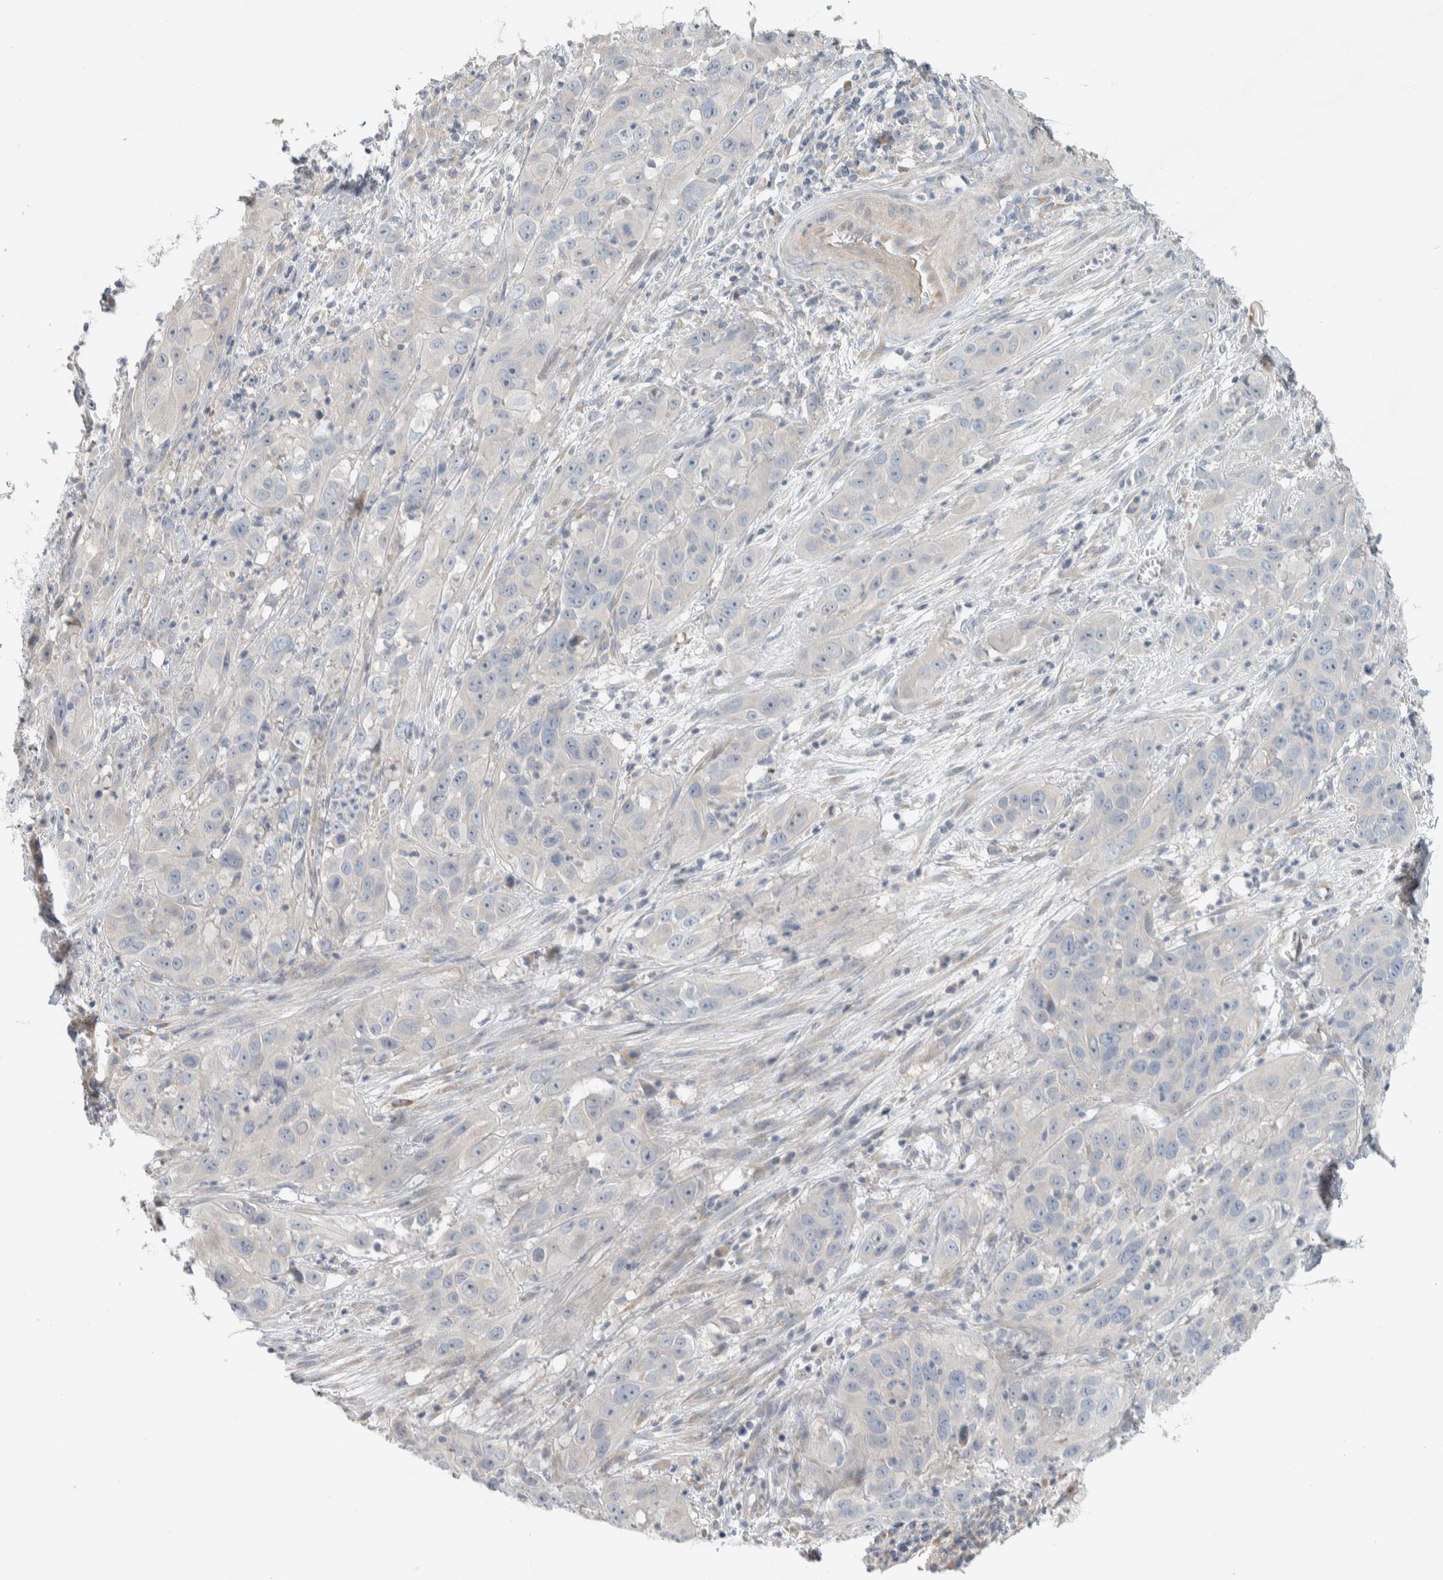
{"staining": {"intensity": "negative", "quantity": "none", "location": "none"}, "tissue": "cervical cancer", "cell_type": "Tumor cells", "image_type": "cancer", "snomed": [{"axis": "morphology", "description": "Squamous cell carcinoma, NOS"}, {"axis": "topography", "description": "Cervix"}], "caption": "Image shows no protein expression in tumor cells of cervical cancer tissue.", "gene": "HGS", "patient": {"sex": "female", "age": 32}}